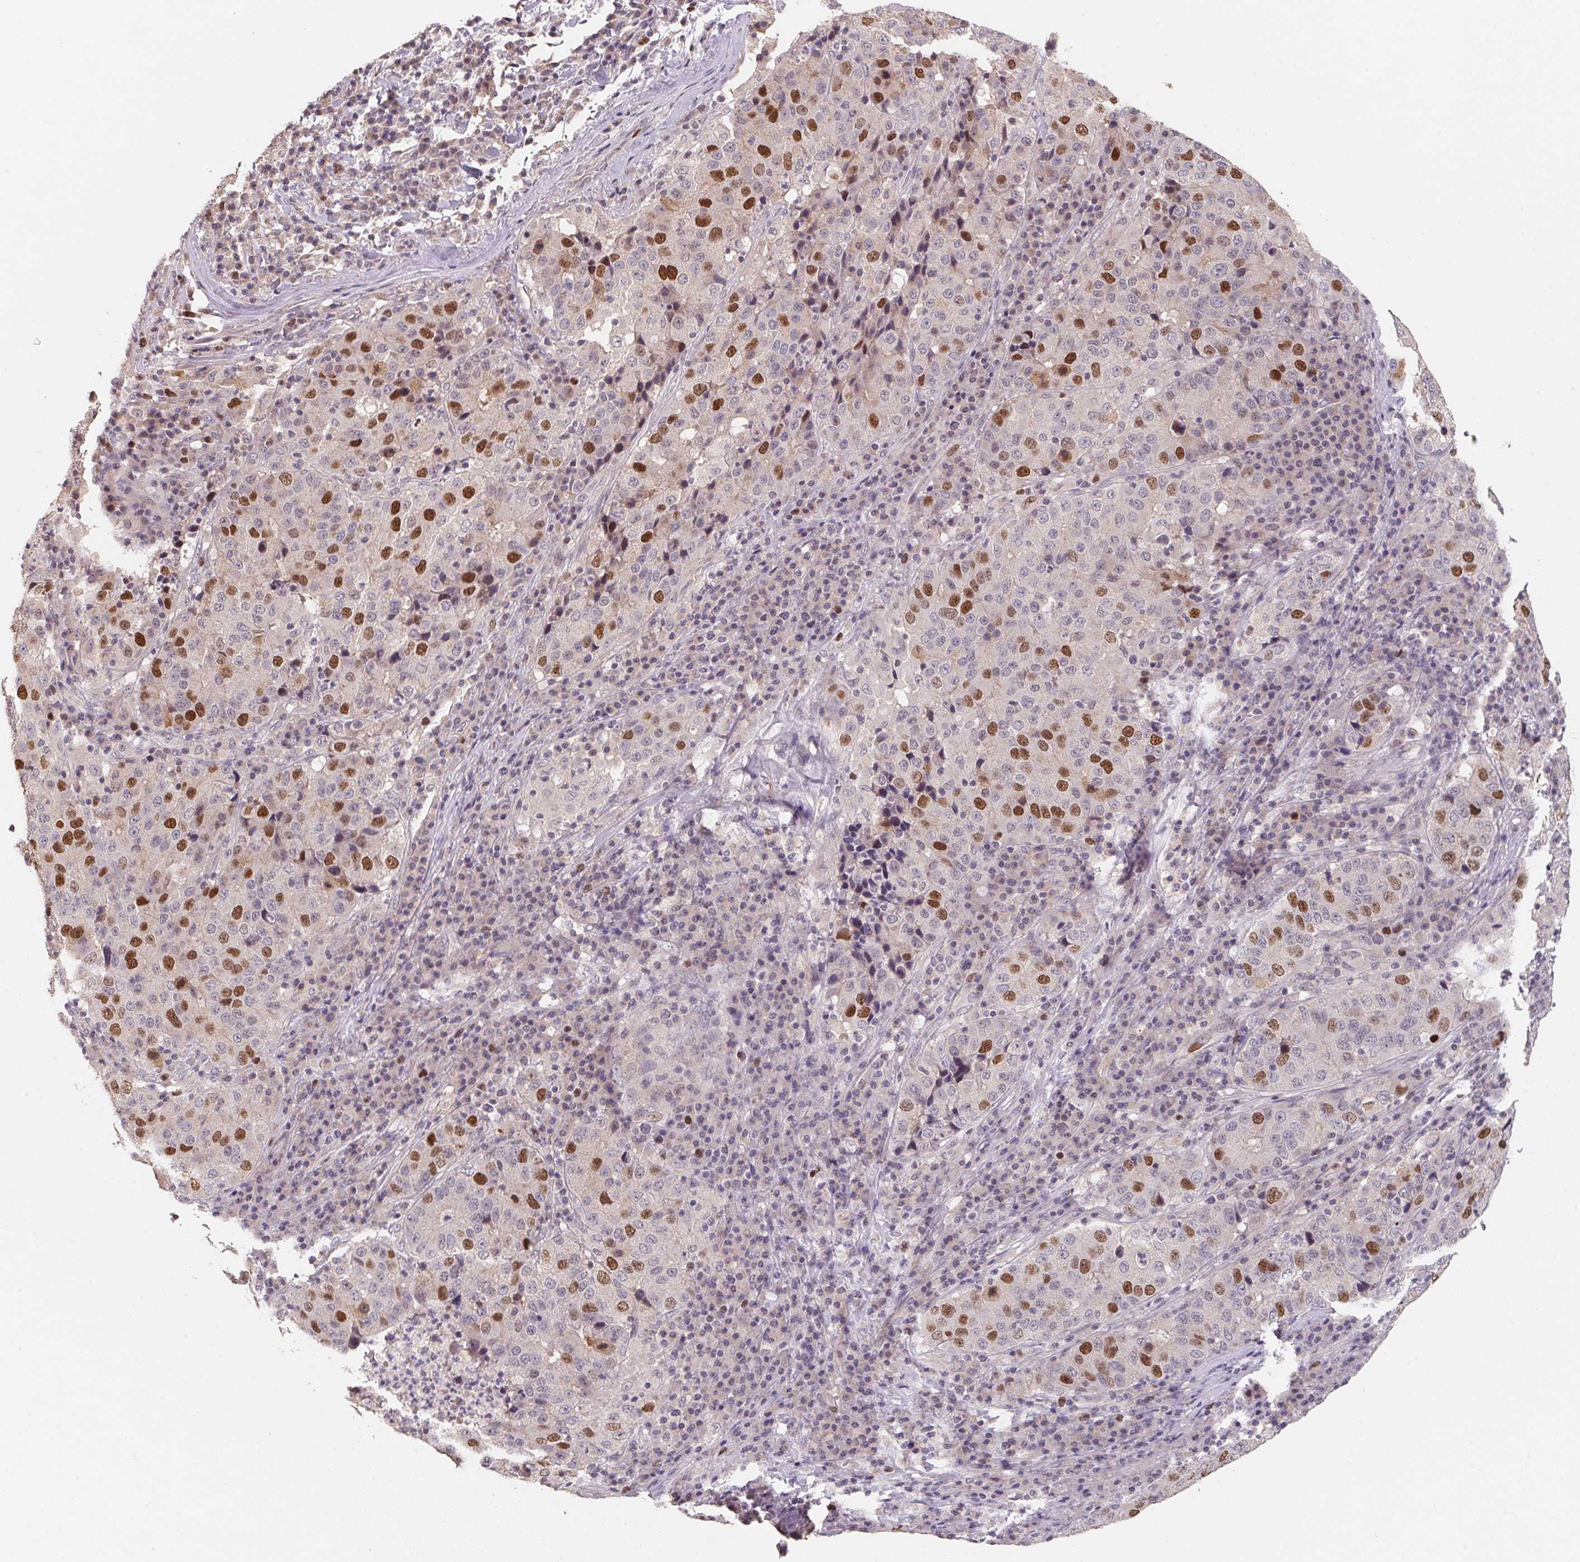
{"staining": {"intensity": "strong", "quantity": "25%-75%", "location": "nuclear"}, "tissue": "stomach cancer", "cell_type": "Tumor cells", "image_type": "cancer", "snomed": [{"axis": "morphology", "description": "Adenocarcinoma, NOS"}, {"axis": "topography", "description": "Stomach"}], "caption": "This micrograph shows stomach adenocarcinoma stained with immunohistochemistry (IHC) to label a protein in brown. The nuclear of tumor cells show strong positivity for the protein. Nuclei are counter-stained blue.", "gene": "KIFC1", "patient": {"sex": "male", "age": 71}}